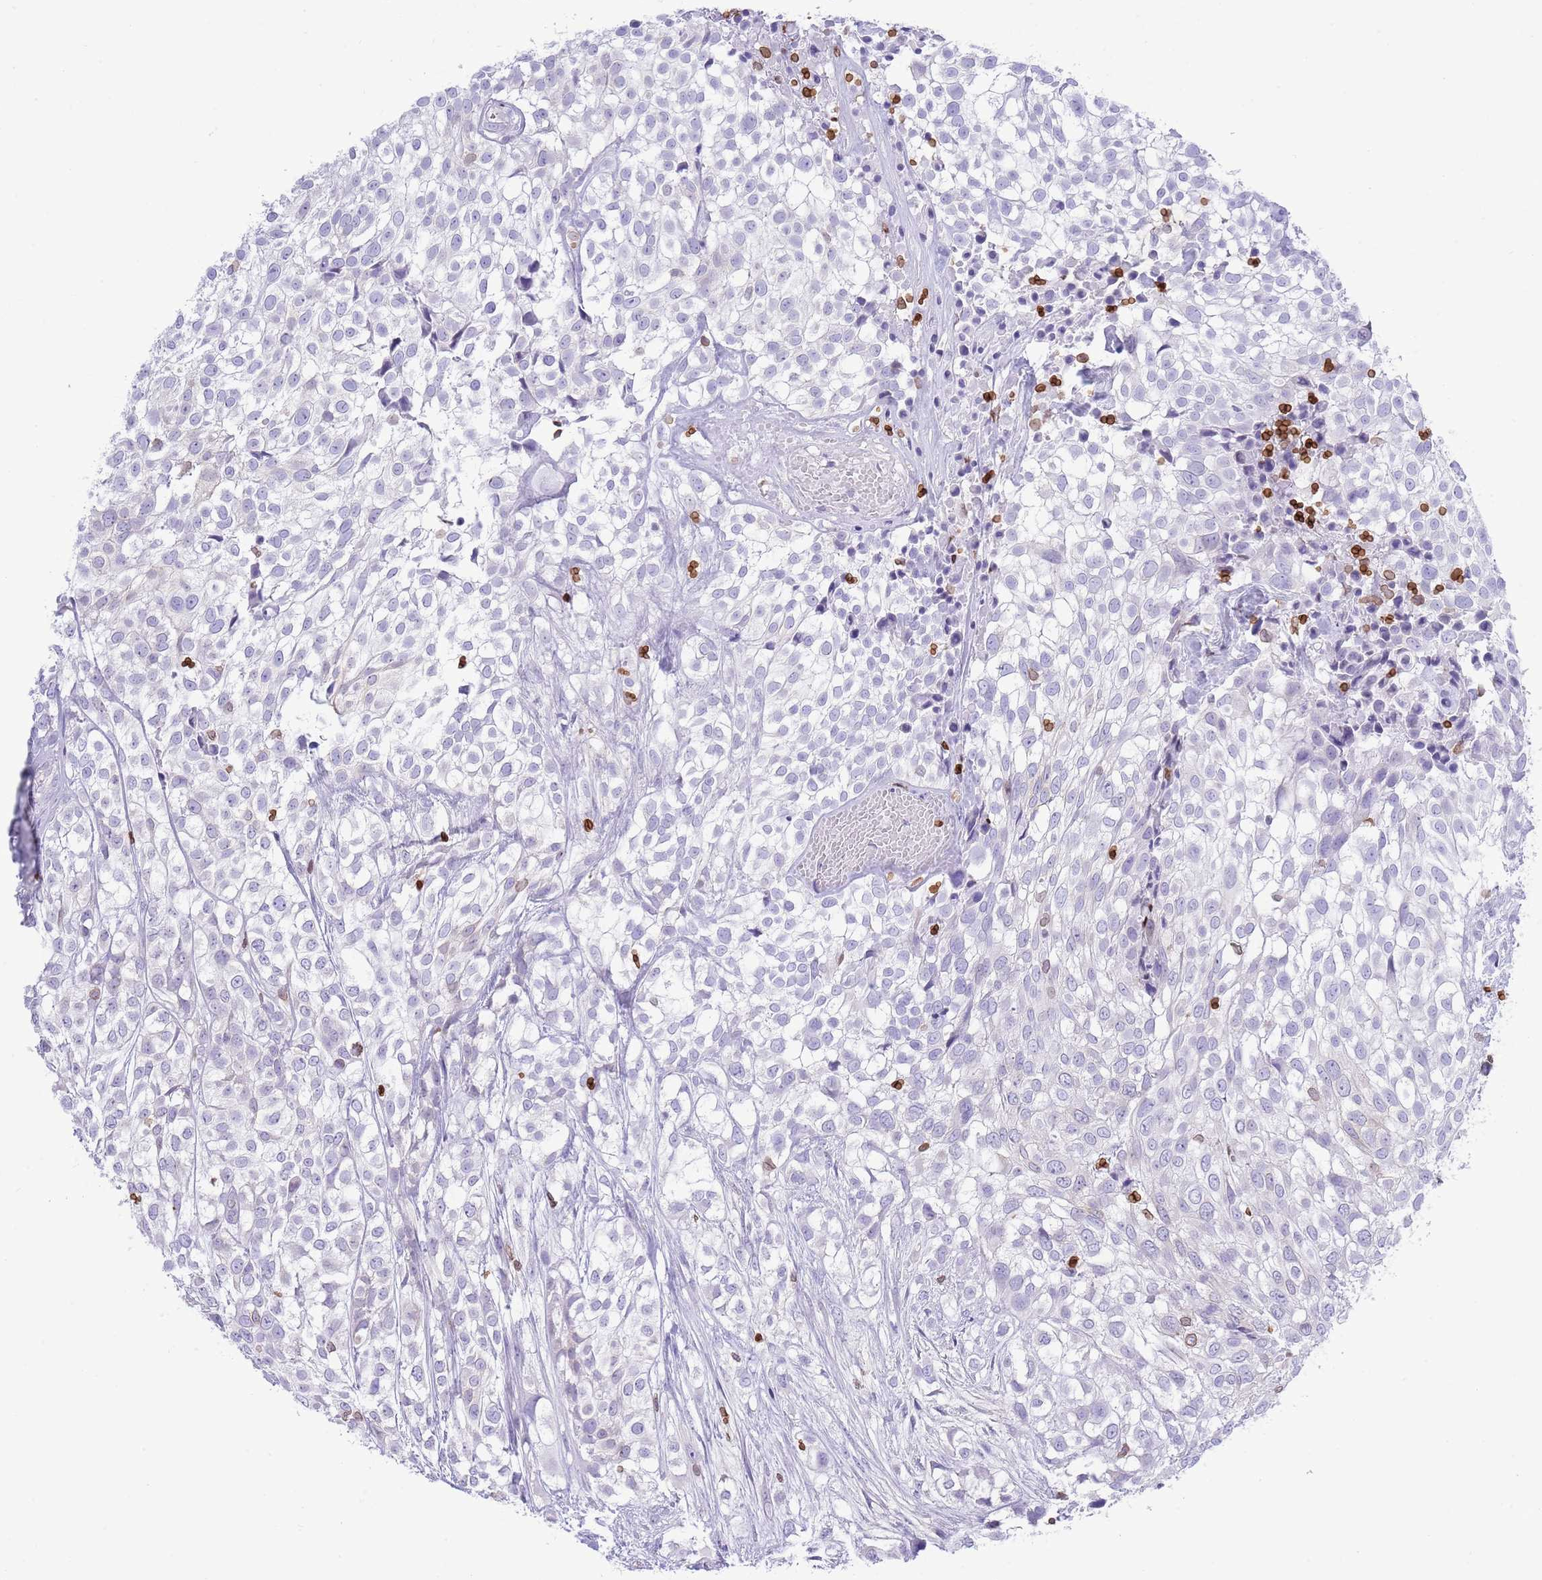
{"staining": {"intensity": "negative", "quantity": "none", "location": "none"}, "tissue": "urothelial cancer", "cell_type": "Tumor cells", "image_type": "cancer", "snomed": [{"axis": "morphology", "description": "Urothelial carcinoma, High grade"}, {"axis": "topography", "description": "Urinary bladder"}], "caption": "The immunohistochemistry (IHC) photomicrograph has no significant expression in tumor cells of urothelial cancer tissue.", "gene": "LBR", "patient": {"sex": "male", "age": 56}}